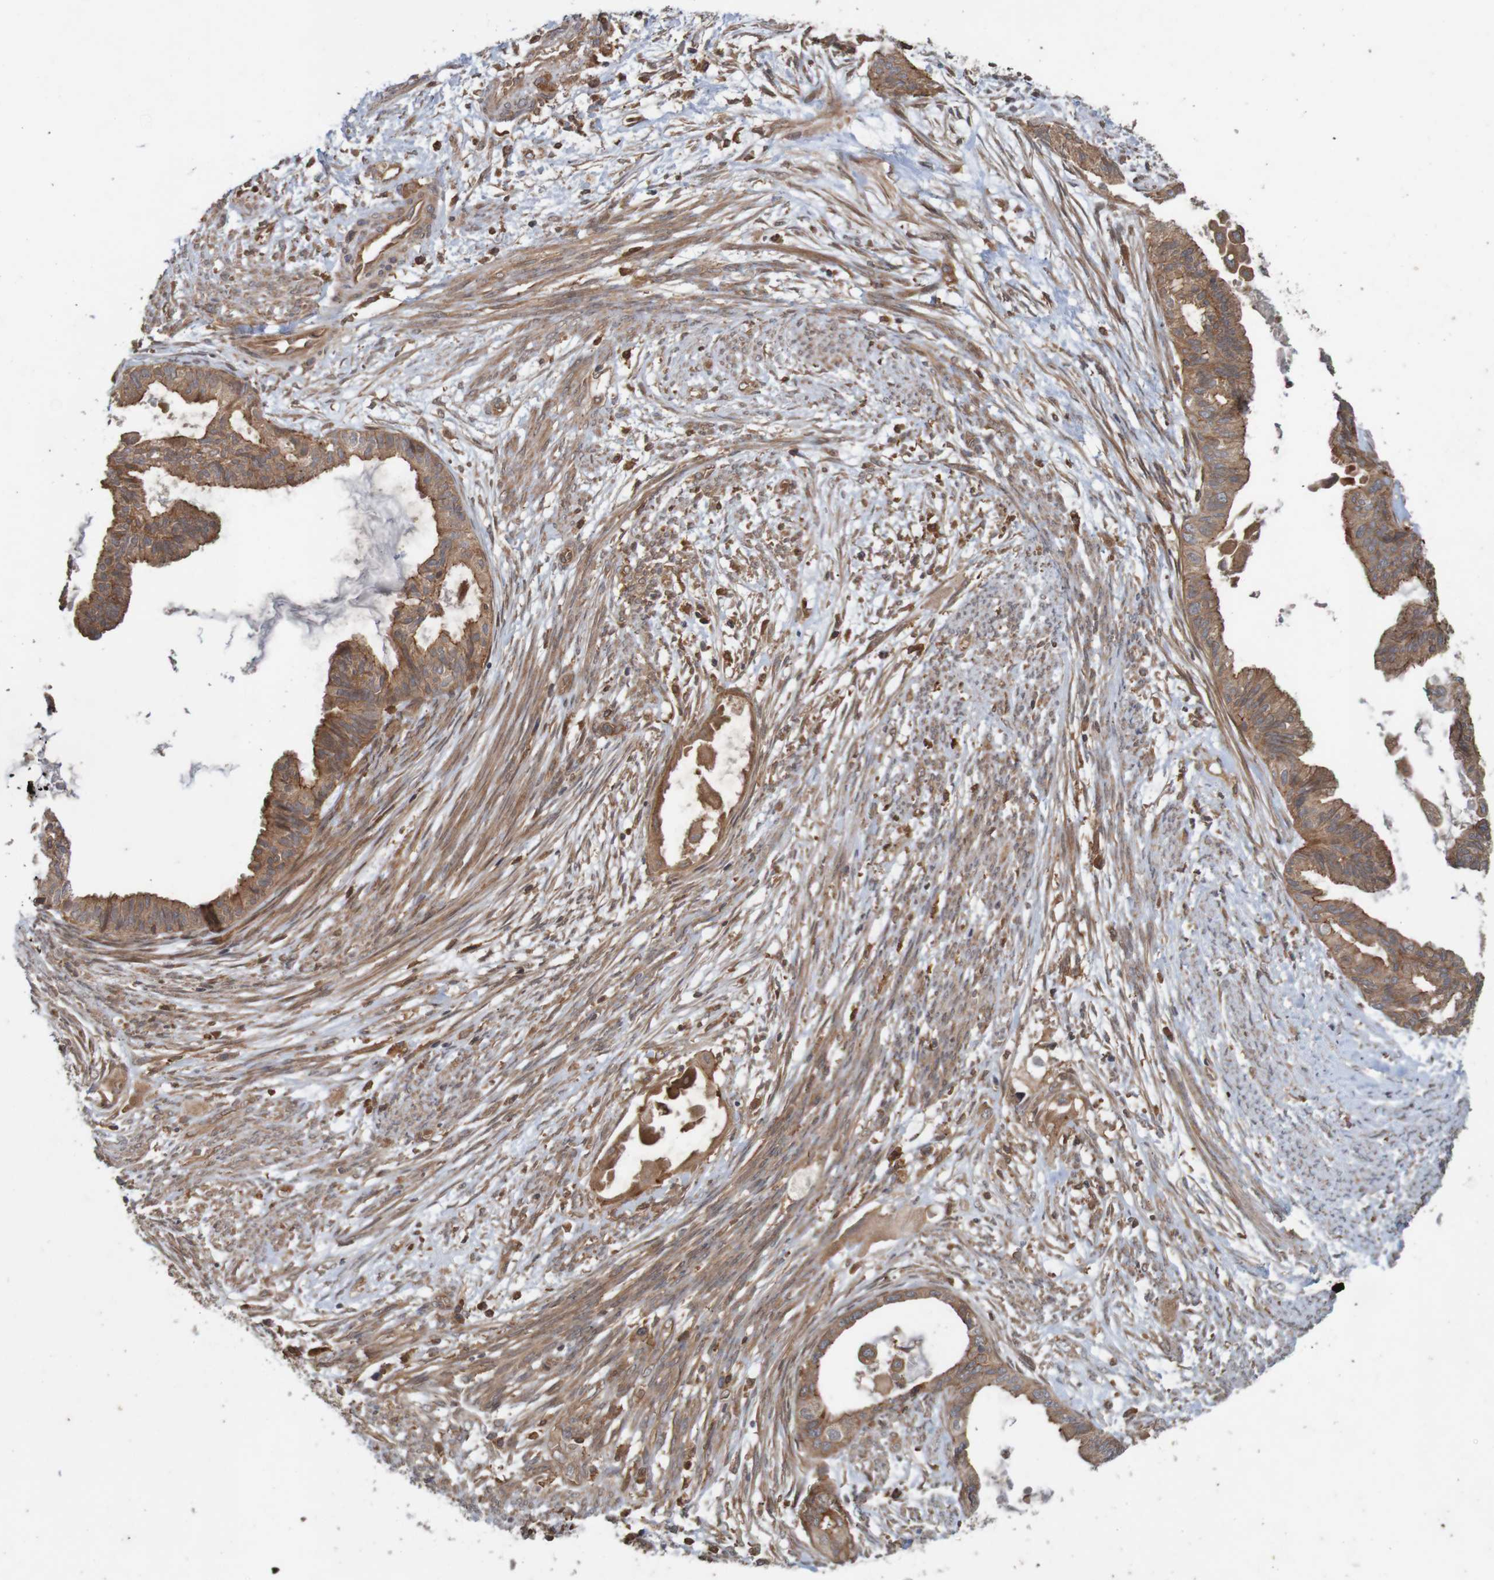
{"staining": {"intensity": "moderate", "quantity": ">75%", "location": "cytoplasmic/membranous"}, "tissue": "cervical cancer", "cell_type": "Tumor cells", "image_type": "cancer", "snomed": [{"axis": "morphology", "description": "Normal tissue, NOS"}, {"axis": "morphology", "description": "Adenocarcinoma, NOS"}, {"axis": "topography", "description": "Cervix"}, {"axis": "topography", "description": "Endometrium"}], "caption": "A photomicrograph of human cervical cancer stained for a protein reveals moderate cytoplasmic/membranous brown staining in tumor cells.", "gene": "ARHGEF11", "patient": {"sex": "female", "age": 86}}